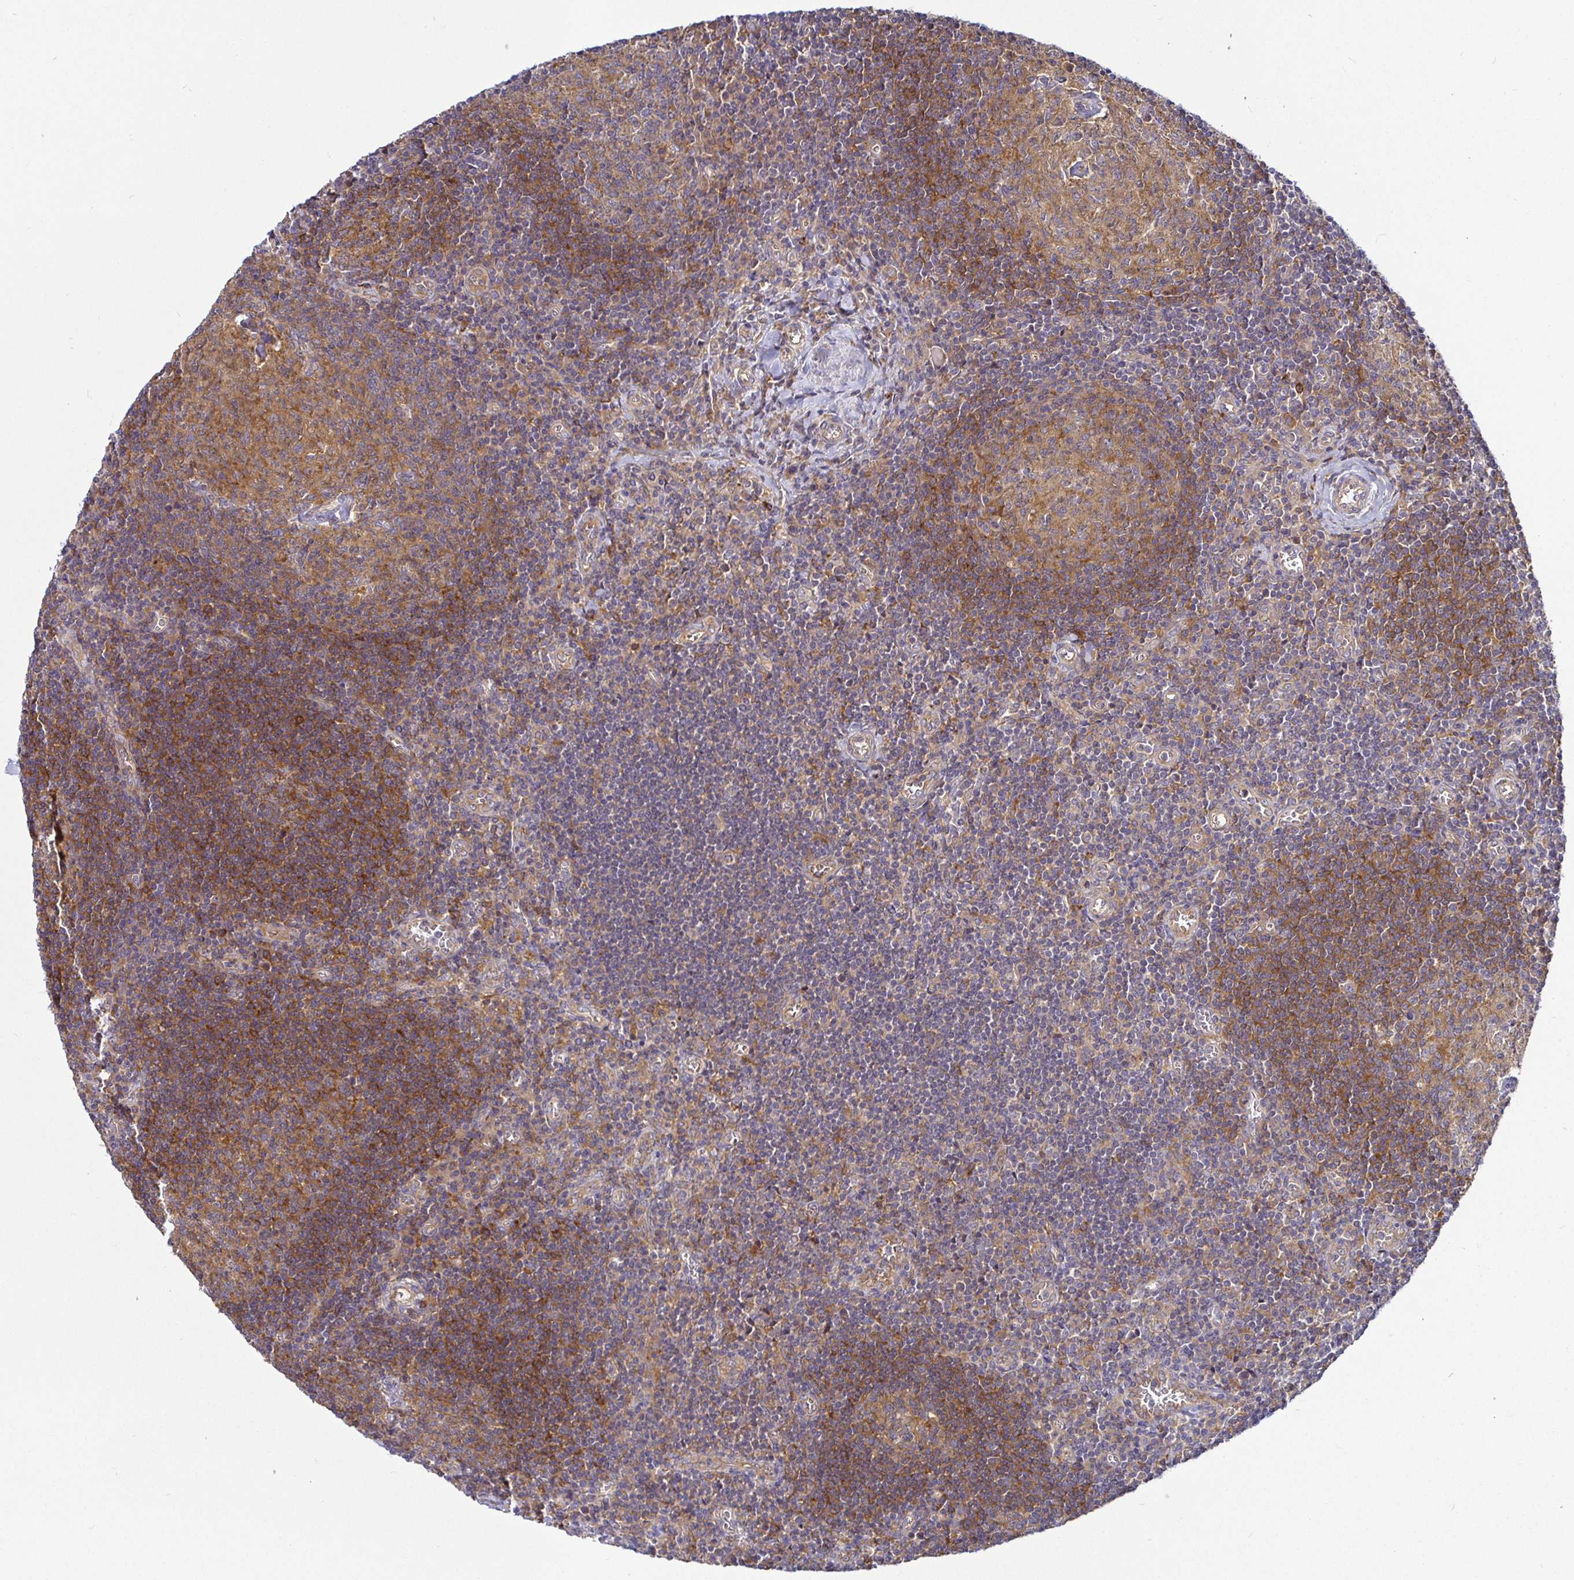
{"staining": {"intensity": "moderate", "quantity": ">75%", "location": "cytoplasmic/membranous"}, "tissue": "lymph node", "cell_type": "Germinal center cells", "image_type": "normal", "snomed": [{"axis": "morphology", "description": "Normal tissue, NOS"}, {"axis": "topography", "description": "Lymph node"}], "caption": "Lymph node was stained to show a protein in brown. There is medium levels of moderate cytoplasmic/membranous staining in approximately >75% of germinal center cells. Using DAB (brown) and hematoxylin (blue) stains, captured at high magnification using brightfield microscopy.", "gene": "SNX8", "patient": {"sex": "male", "age": 67}}